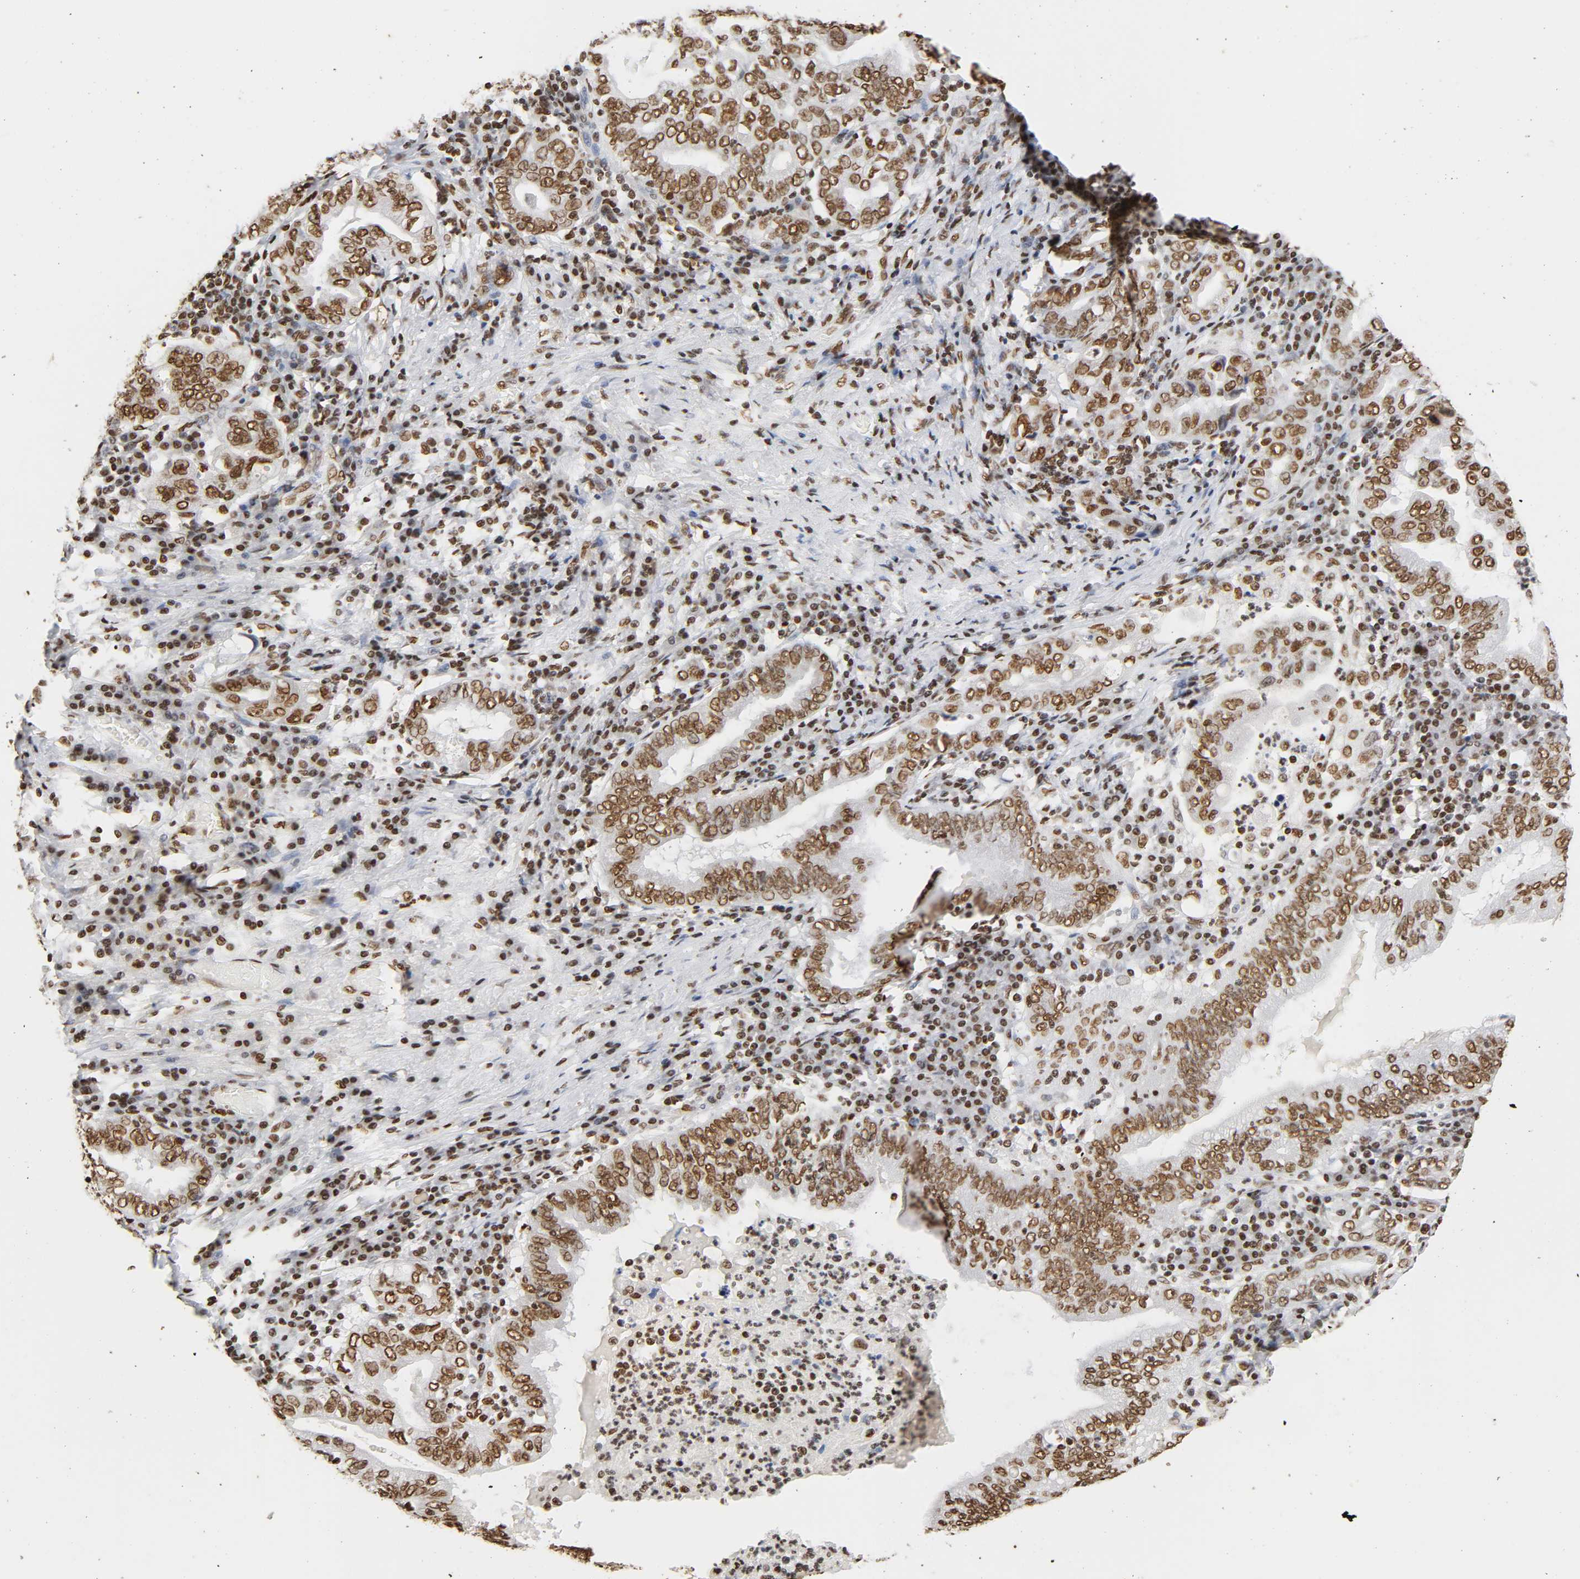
{"staining": {"intensity": "moderate", "quantity": ">75%", "location": "nuclear"}, "tissue": "stomach cancer", "cell_type": "Tumor cells", "image_type": "cancer", "snomed": [{"axis": "morphology", "description": "Normal tissue, NOS"}, {"axis": "morphology", "description": "Adenocarcinoma, NOS"}, {"axis": "topography", "description": "Esophagus"}, {"axis": "topography", "description": "Stomach, upper"}, {"axis": "topography", "description": "Peripheral nerve tissue"}], "caption": "An immunohistochemistry (IHC) photomicrograph of tumor tissue is shown. Protein staining in brown highlights moderate nuclear positivity in adenocarcinoma (stomach) within tumor cells.", "gene": "HNRNPC", "patient": {"sex": "male", "age": 62}}